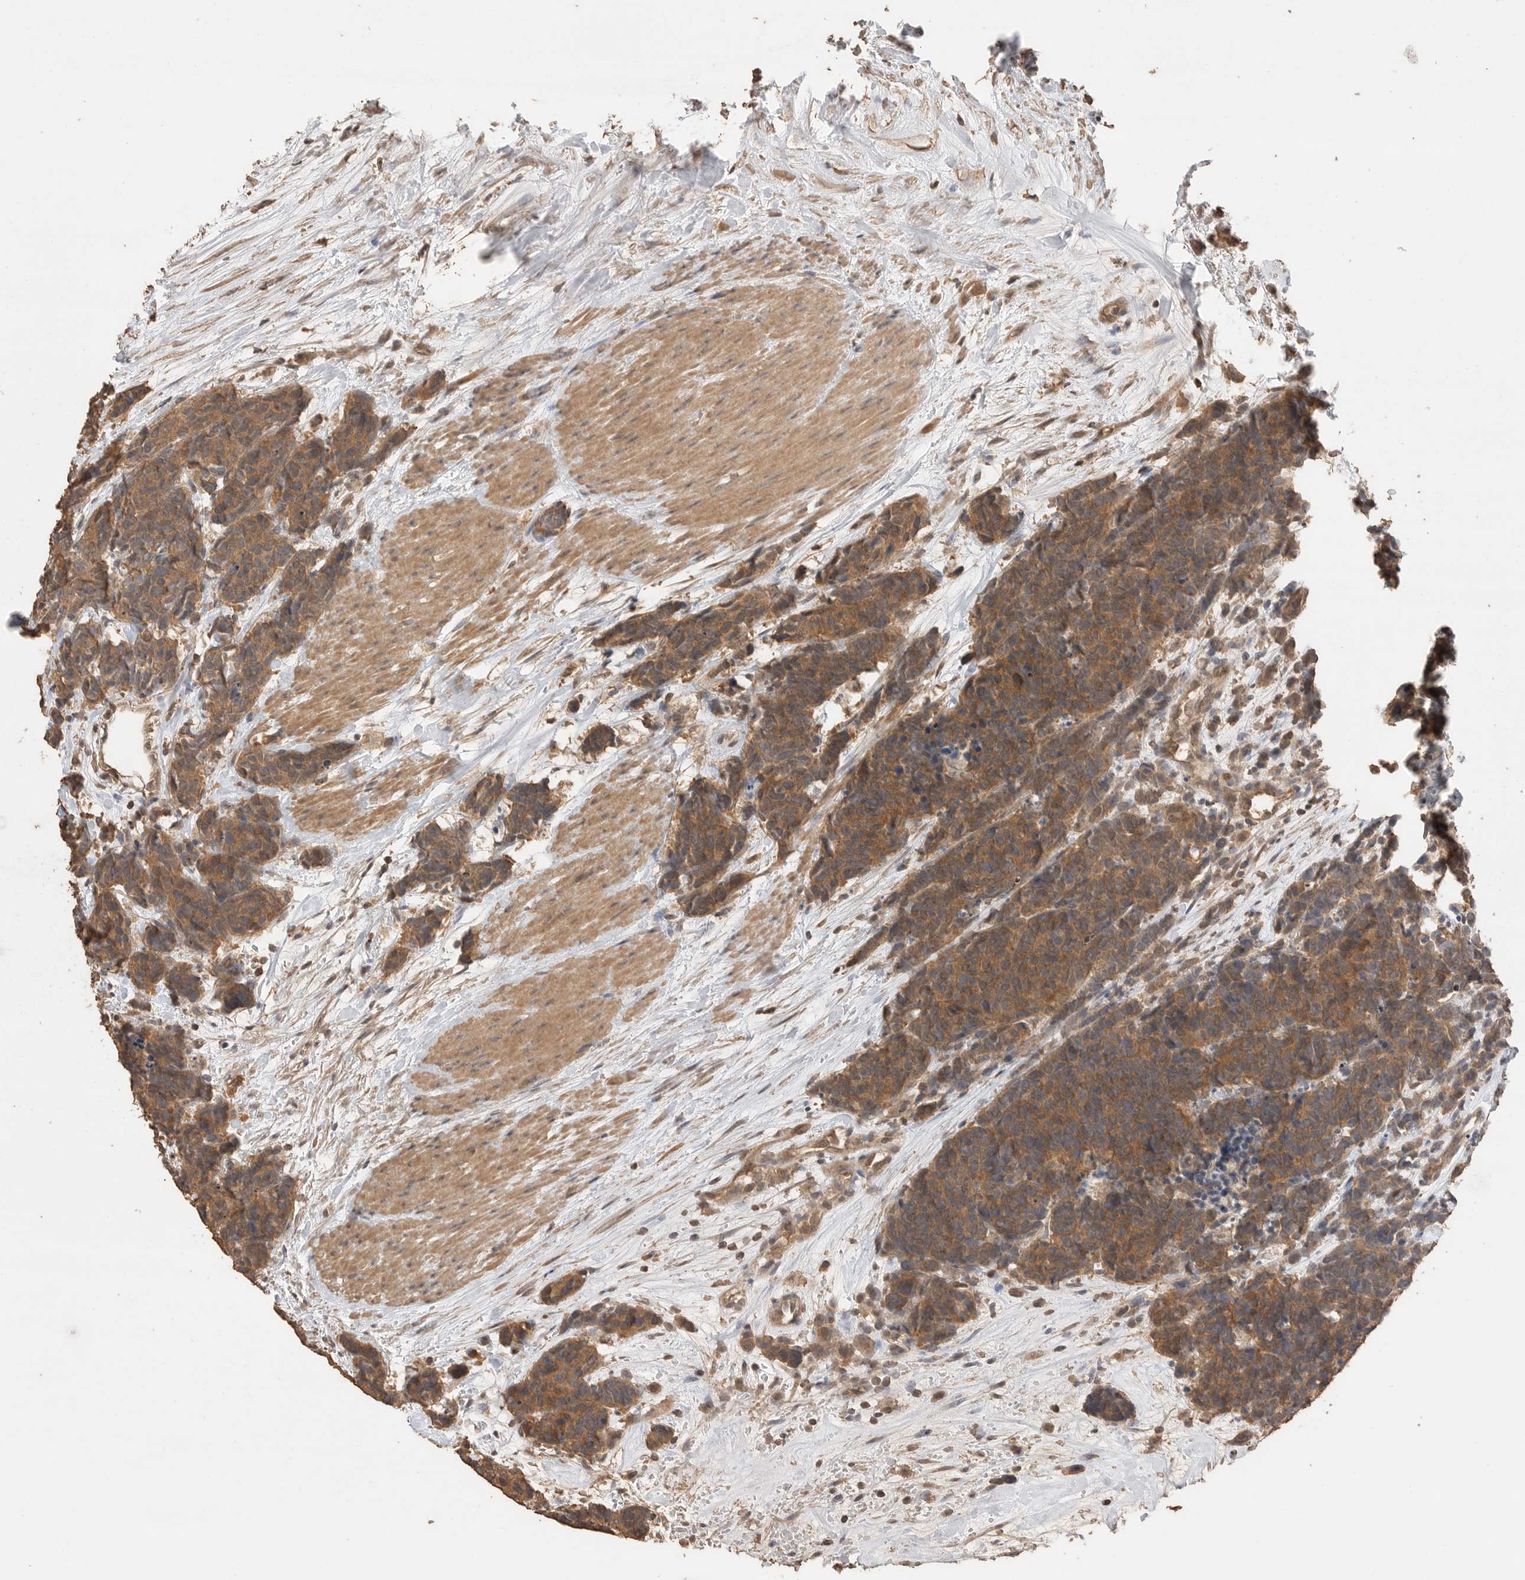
{"staining": {"intensity": "moderate", "quantity": ">75%", "location": "cytoplasmic/membranous"}, "tissue": "carcinoid", "cell_type": "Tumor cells", "image_type": "cancer", "snomed": [{"axis": "morphology", "description": "Carcinoma, NOS"}, {"axis": "morphology", "description": "Carcinoid, malignant, NOS"}, {"axis": "topography", "description": "Urinary bladder"}], "caption": "IHC staining of carcinoma, which shows medium levels of moderate cytoplasmic/membranous expression in about >75% of tumor cells indicating moderate cytoplasmic/membranous protein staining. The staining was performed using DAB (brown) for protein detection and nuclei were counterstained in hematoxylin (blue).", "gene": "MAP2K1", "patient": {"sex": "male", "age": 57}}